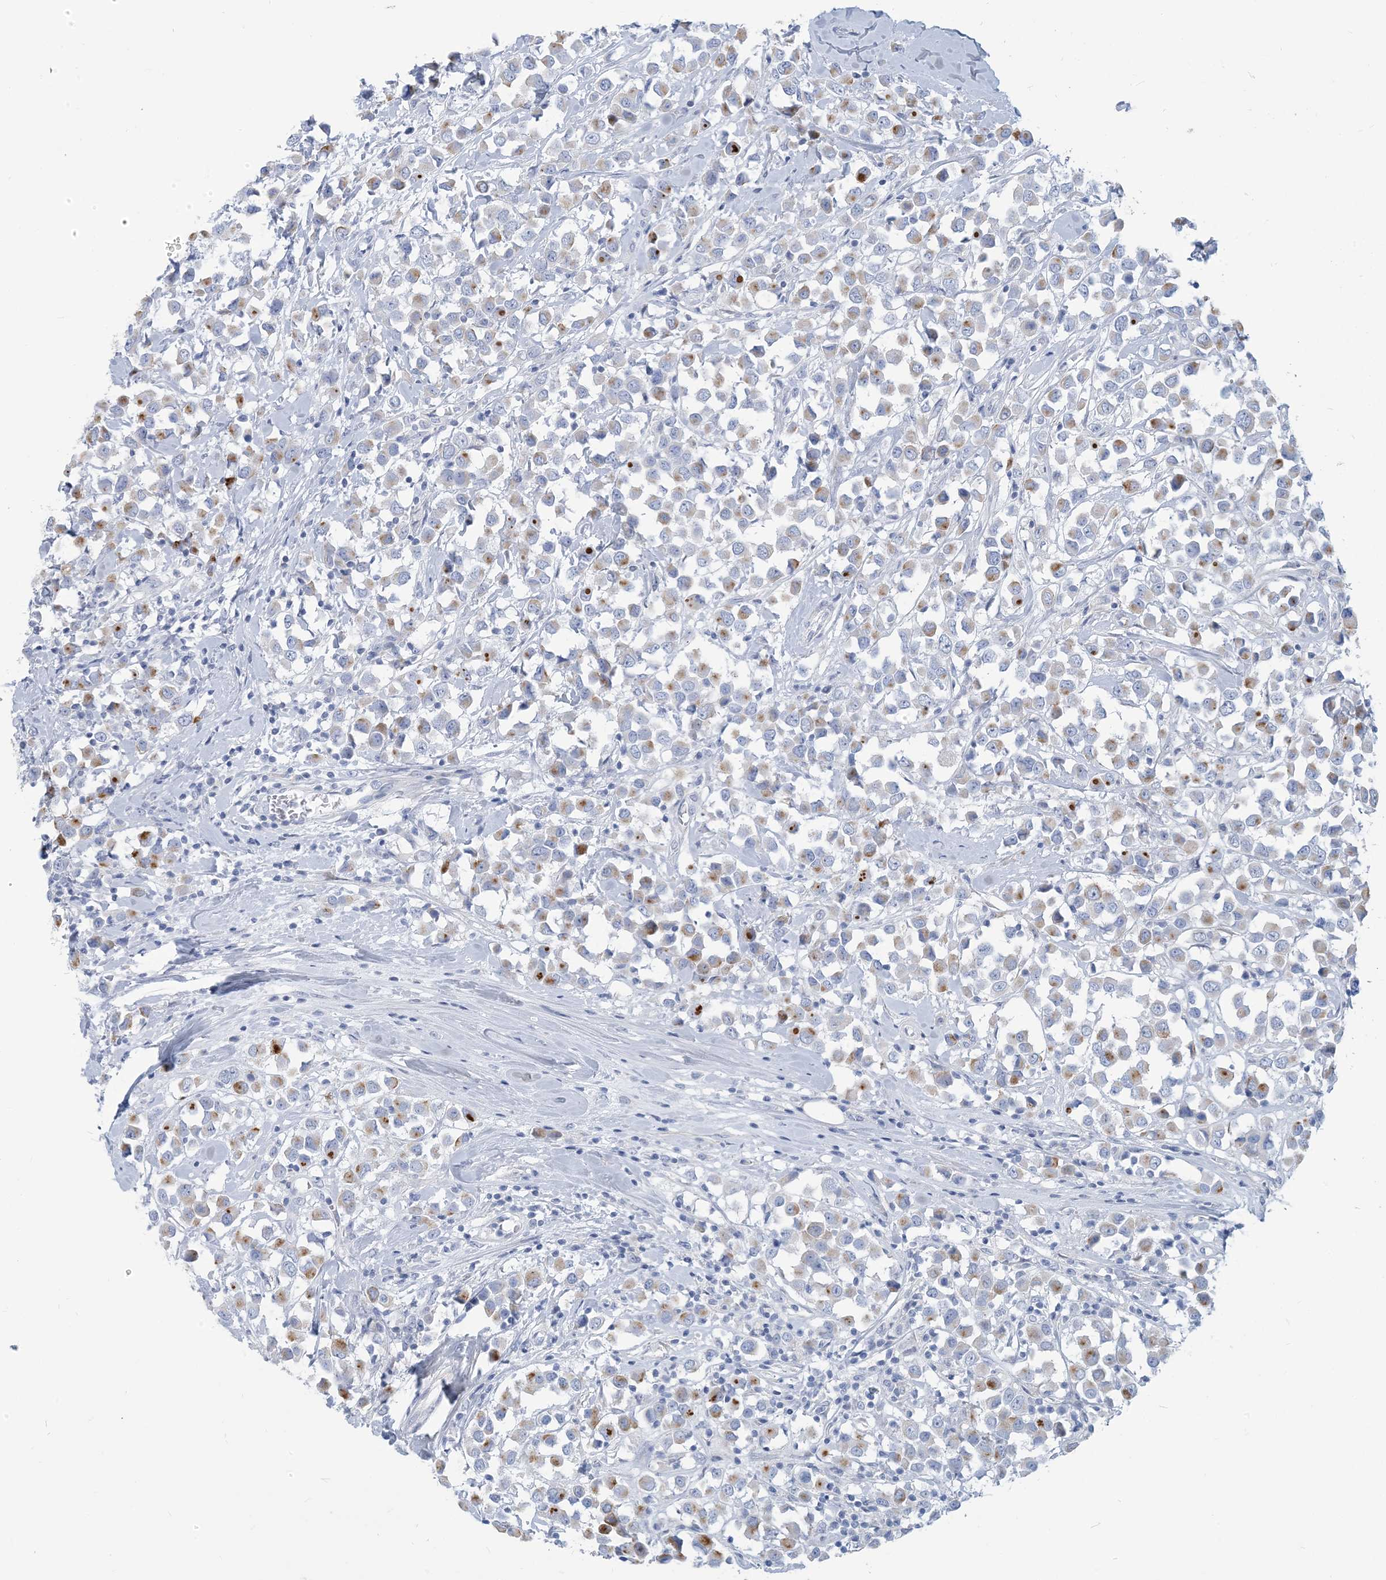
{"staining": {"intensity": "moderate", "quantity": "25%-75%", "location": "cytoplasmic/membranous"}, "tissue": "breast cancer", "cell_type": "Tumor cells", "image_type": "cancer", "snomed": [{"axis": "morphology", "description": "Duct carcinoma"}, {"axis": "topography", "description": "Breast"}], "caption": "Breast infiltrating ductal carcinoma stained with a brown dye reveals moderate cytoplasmic/membranous positive staining in approximately 25%-75% of tumor cells.", "gene": "MOXD1", "patient": {"sex": "female", "age": 61}}